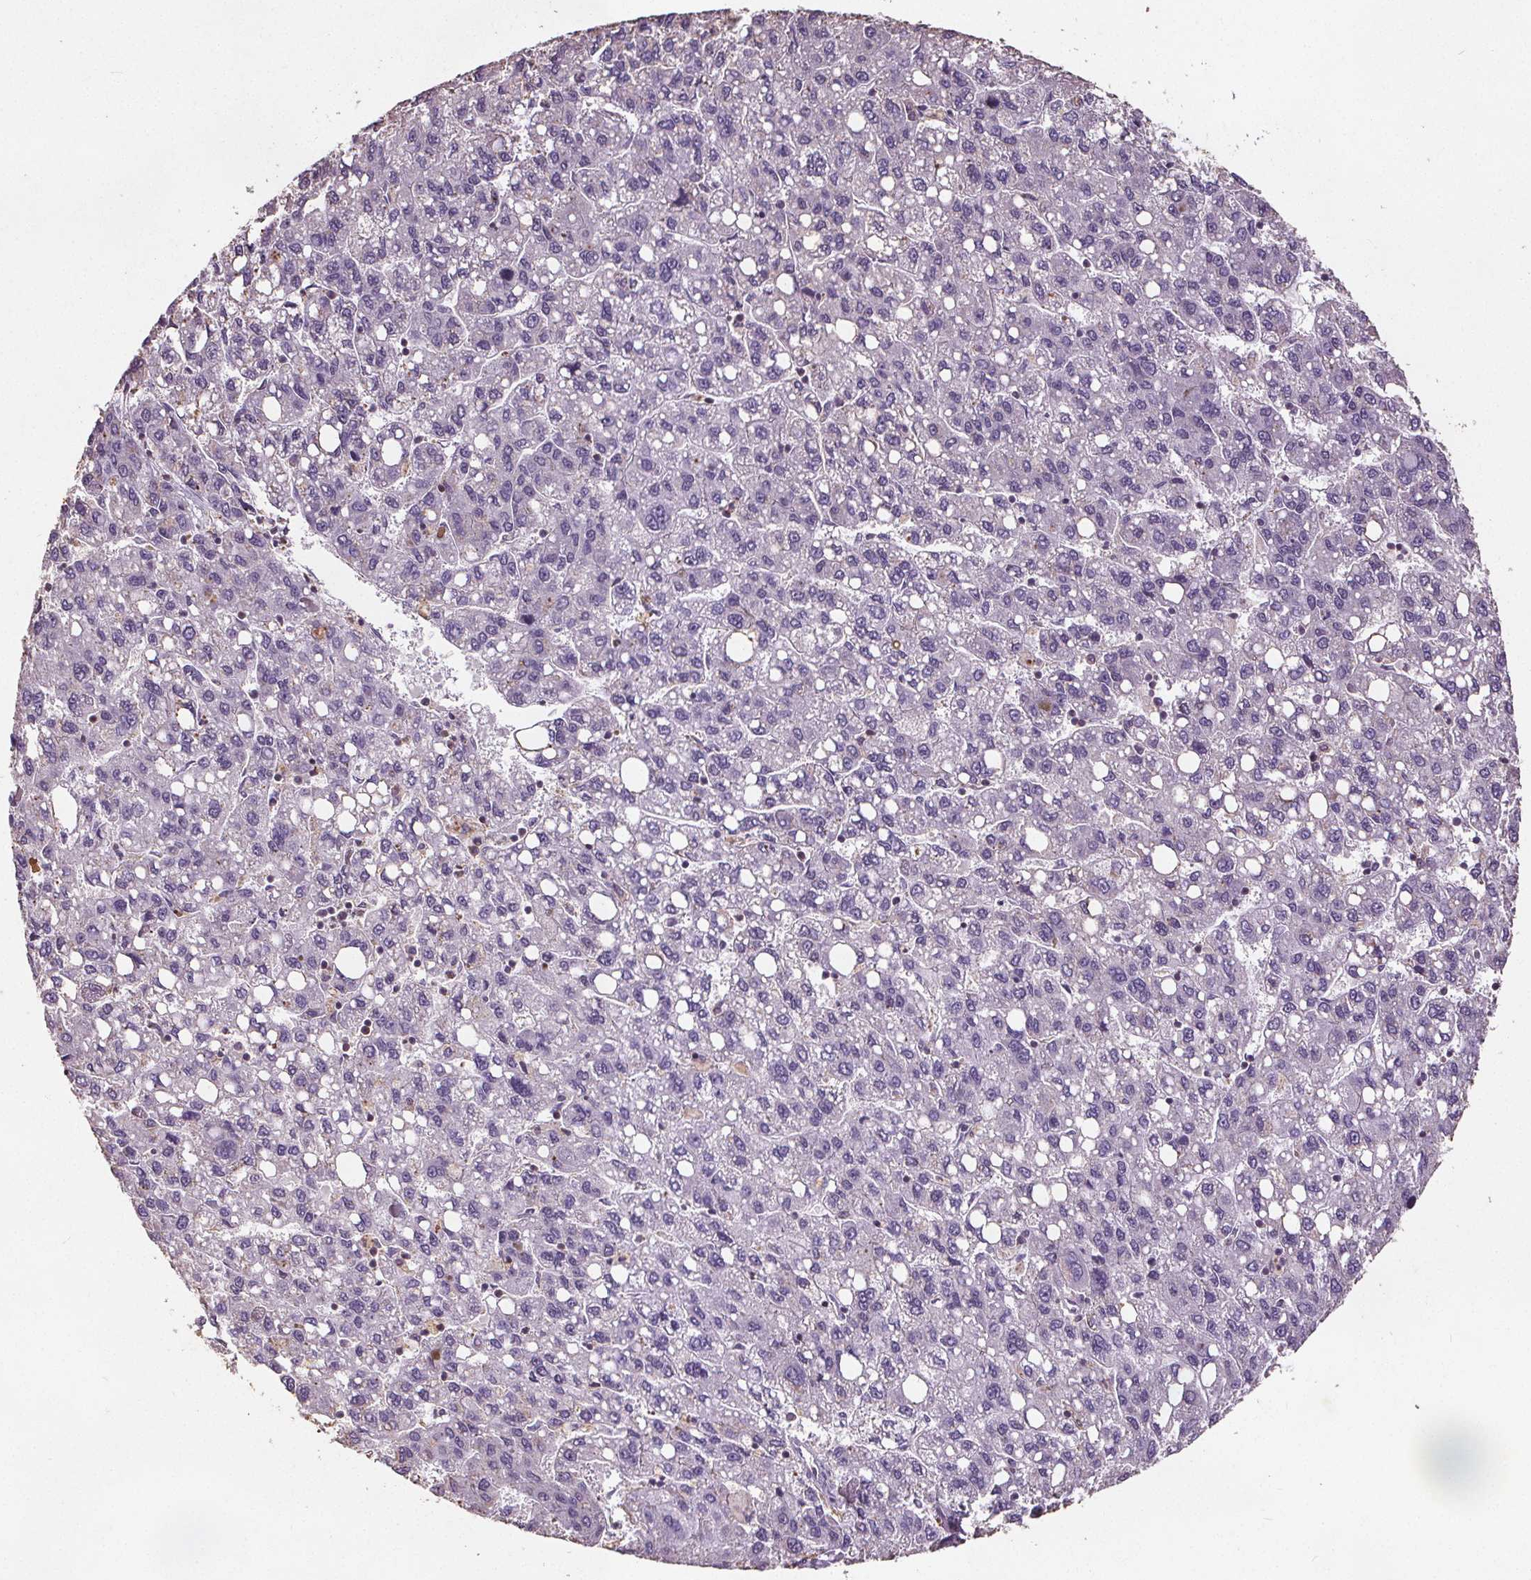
{"staining": {"intensity": "negative", "quantity": "none", "location": "none"}, "tissue": "liver cancer", "cell_type": "Tumor cells", "image_type": "cancer", "snomed": [{"axis": "morphology", "description": "Carcinoma, Hepatocellular, NOS"}, {"axis": "topography", "description": "Liver"}], "caption": "Immunohistochemistry (IHC) histopathology image of human liver hepatocellular carcinoma stained for a protein (brown), which reveals no expression in tumor cells.", "gene": "C19orf84", "patient": {"sex": "female", "age": 82}}